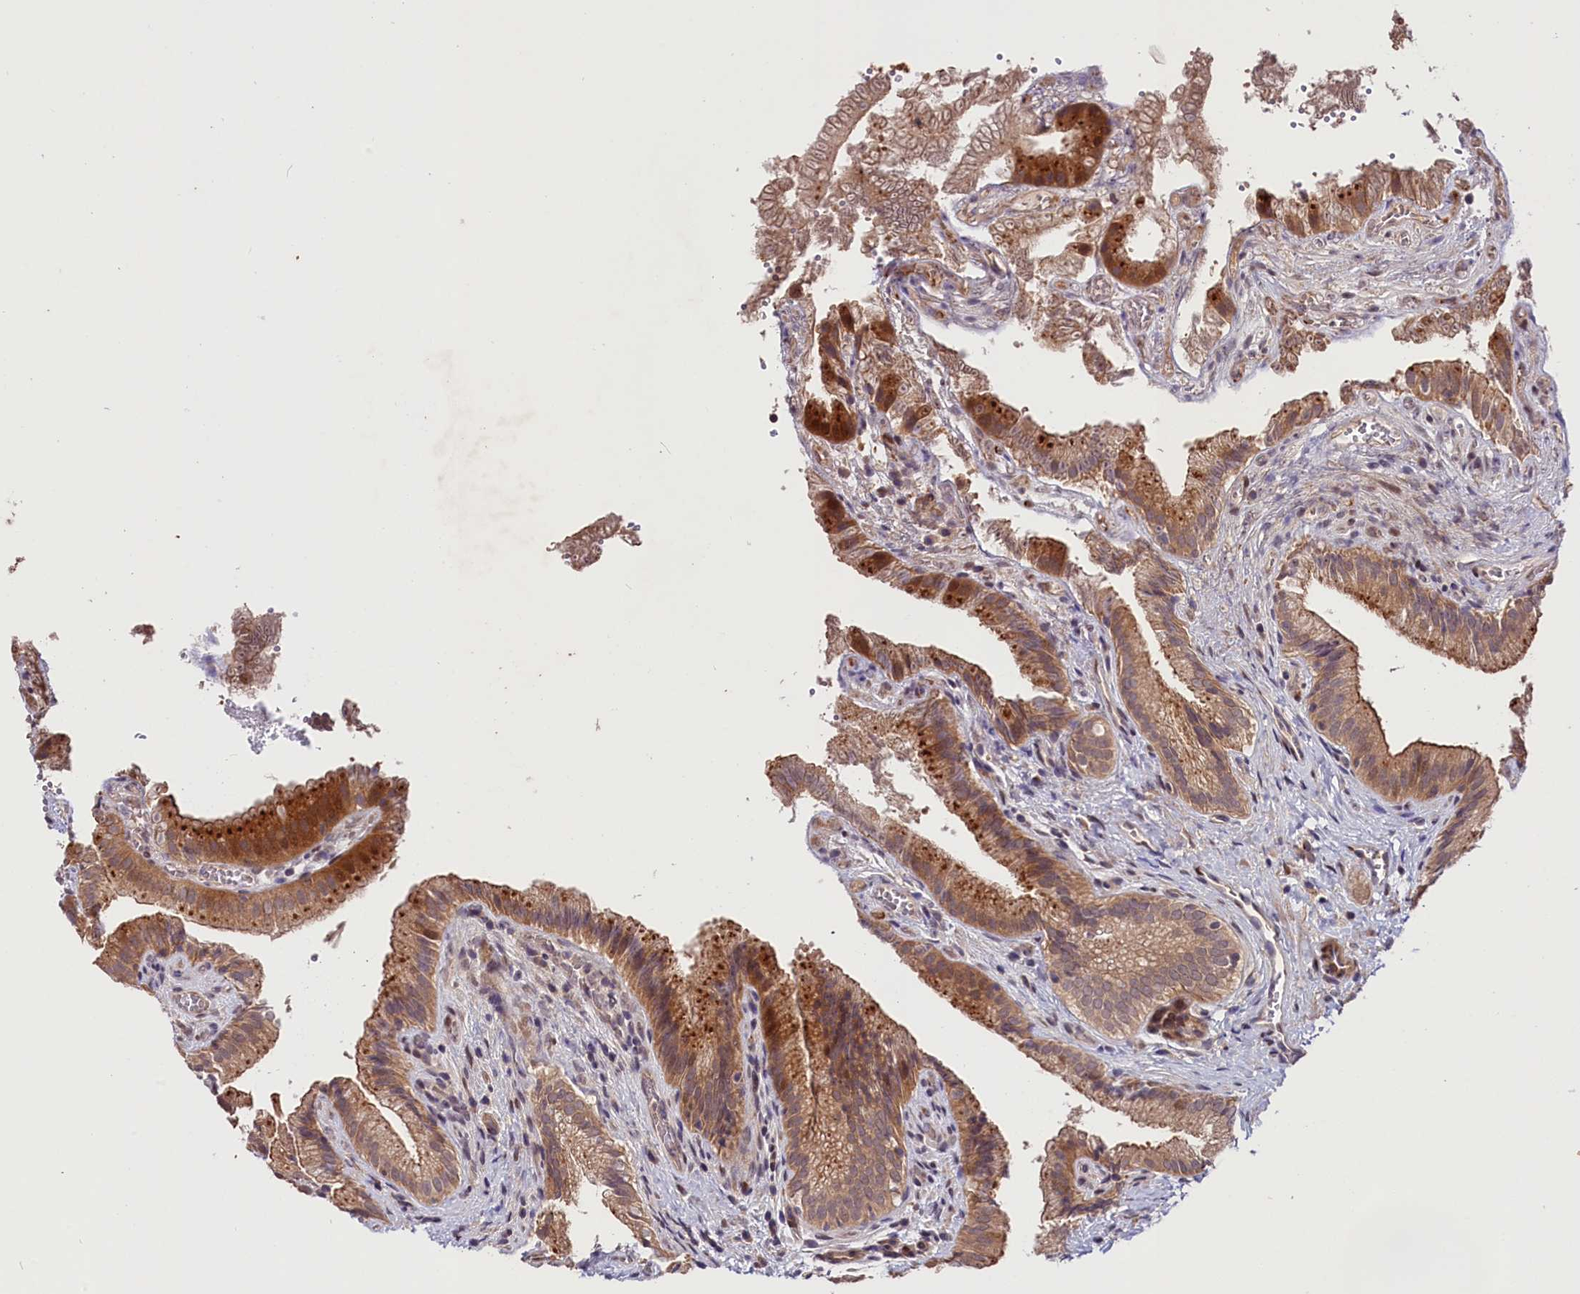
{"staining": {"intensity": "moderate", "quantity": ">75%", "location": "cytoplasmic/membranous"}, "tissue": "gallbladder", "cell_type": "Glandular cells", "image_type": "normal", "snomed": [{"axis": "morphology", "description": "Normal tissue, NOS"}, {"axis": "topography", "description": "Gallbladder"}], "caption": "A medium amount of moderate cytoplasmic/membranous expression is present in about >75% of glandular cells in normal gallbladder. Nuclei are stained in blue.", "gene": "CACNA1H", "patient": {"sex": "female", "age": 30}}